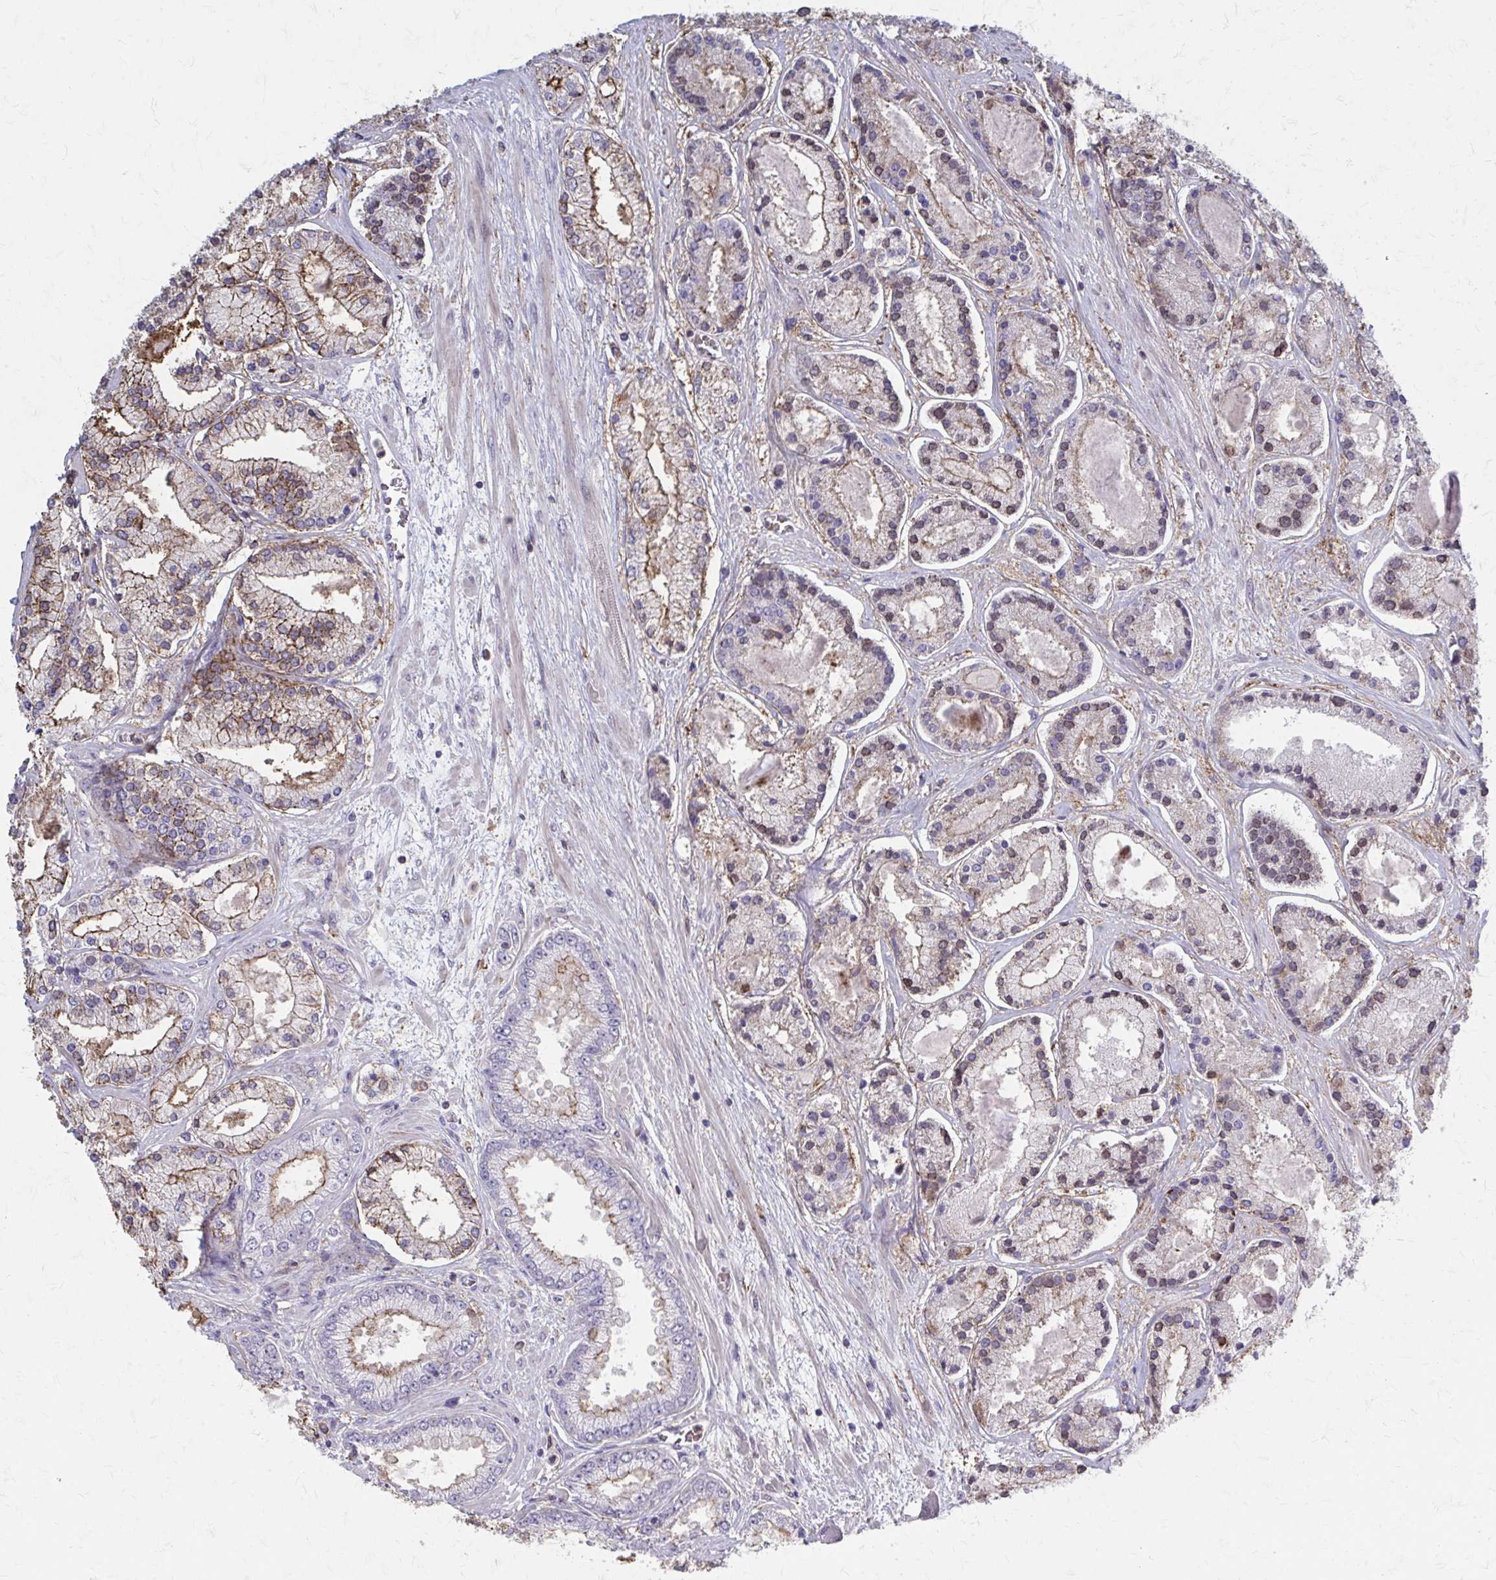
{"staining": {"intensity": "moderate", "quantity": "<25%", "location": "cytoplasmic/membranous"}, "tissue": "prostate cancer", "cell_type": "Tumor cells", "image_type": "cancer", "snomed": [{"axis": "morphology", "description": "Adenocarcinoma, High grade"}, {"axis": "topography", "description": "Prostate"}], "caption": "Moderate cytoplasmic/membranous staining is identified in approximately <25% of tumor cells in prostate cancer. The protein is shown in brown color, while the nuclei are stained blue.", "gene": "MMP14", "patient": {"sex": "male", "age": 67}}